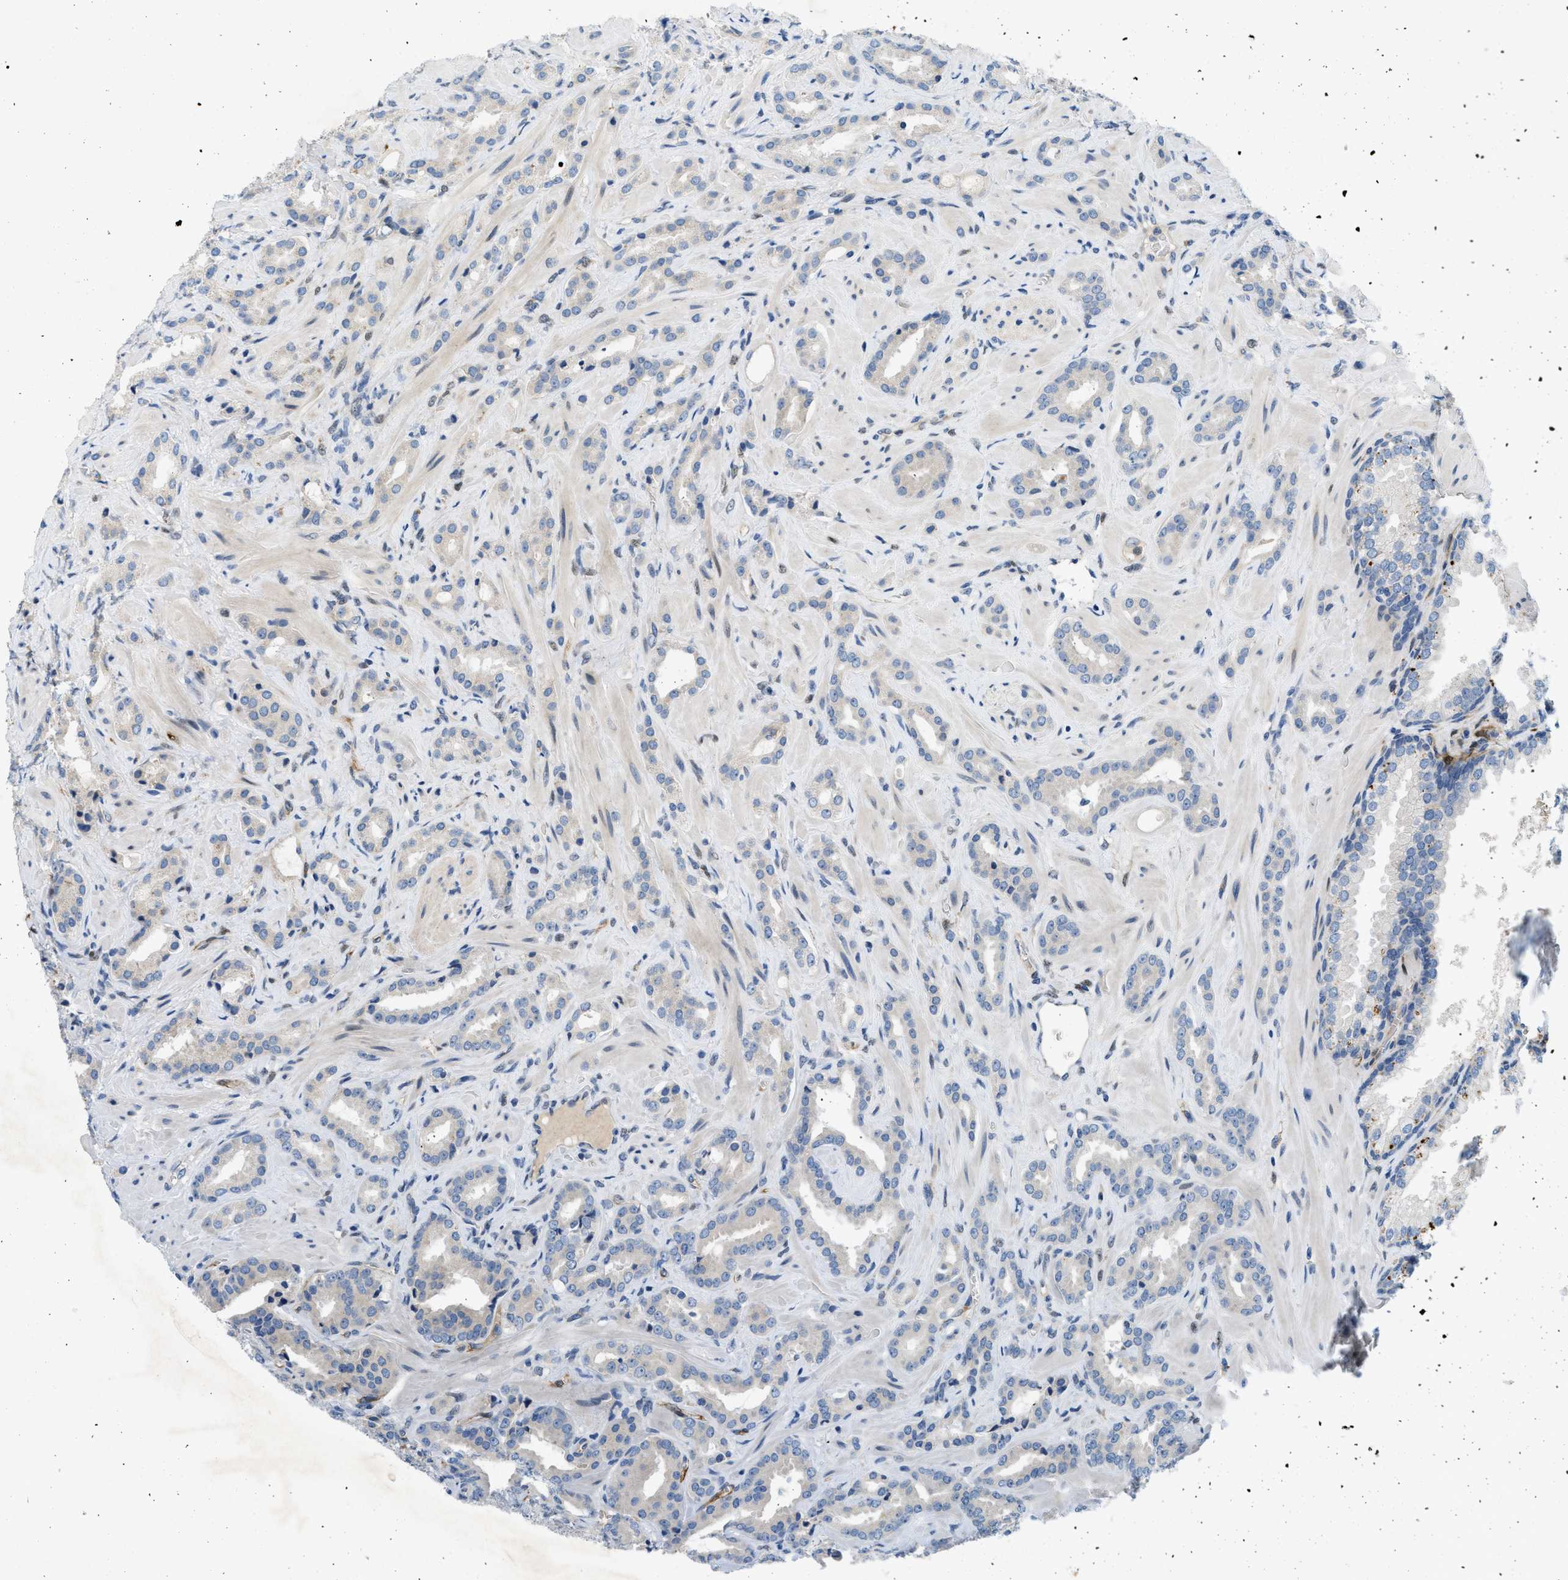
{"staining": {"intensity": "negative", "quantity": "none", "location": "none"}, "tissue": "prostate cancer", "cell_type": "Tumor cells", "image_type": "cancer", "snomed": [{"axis": "morphology", "description": "Adenocarcinoma, High grade"}, {"axis": "topography", "description": "Prostate"}], "caption": "Tumor cells show no significant expression in prostate cancer.", "gene": "PGR", "patient": {"sex": "male", "age": 64}}